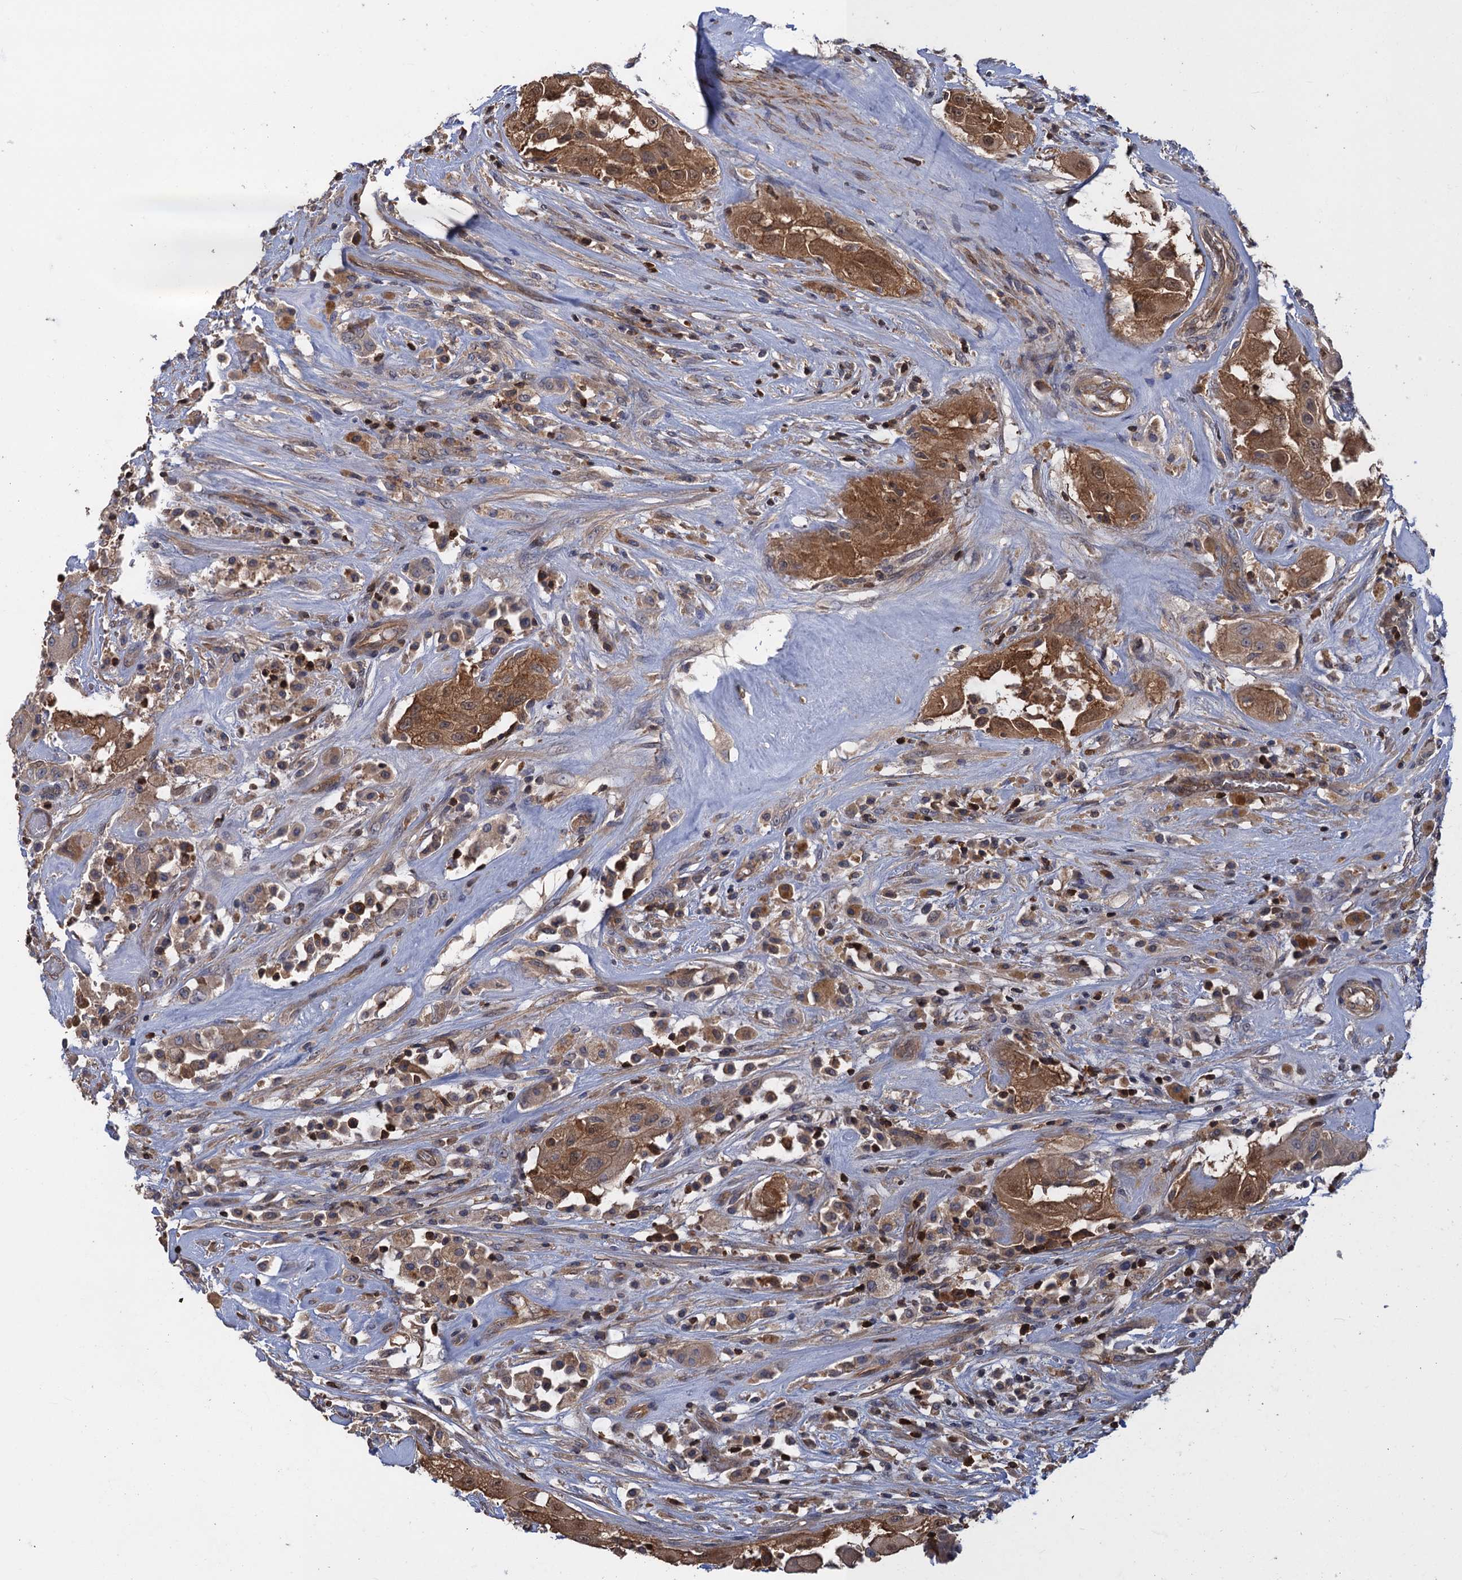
{"staining": {"intensity": "moderate", "quantity": ">75%", "location": "cytoplasmic/membranous"}, "tissue": "thyroid cancer", "cell_type": "Tumor cells", "image_type": "cancer", "snomed": [{"axis": "morphology", "description": "Papillary adenocarcinoma, NOS"}, {"axis": "topography", "description": "Thyroid gland"}], "caption": "Brown immunohistochemical staining in human papillary adenocarcinoma (thyroid) shows moderate cytoplasmic/membranous staining in about >75% of tumor cells. (DAB (3,3'-diaminobenzidine) = brown stain, brightfield microscopy at high magnification).", "gene": "DGKA", "patient": {"sex": "female", "age": 59}}